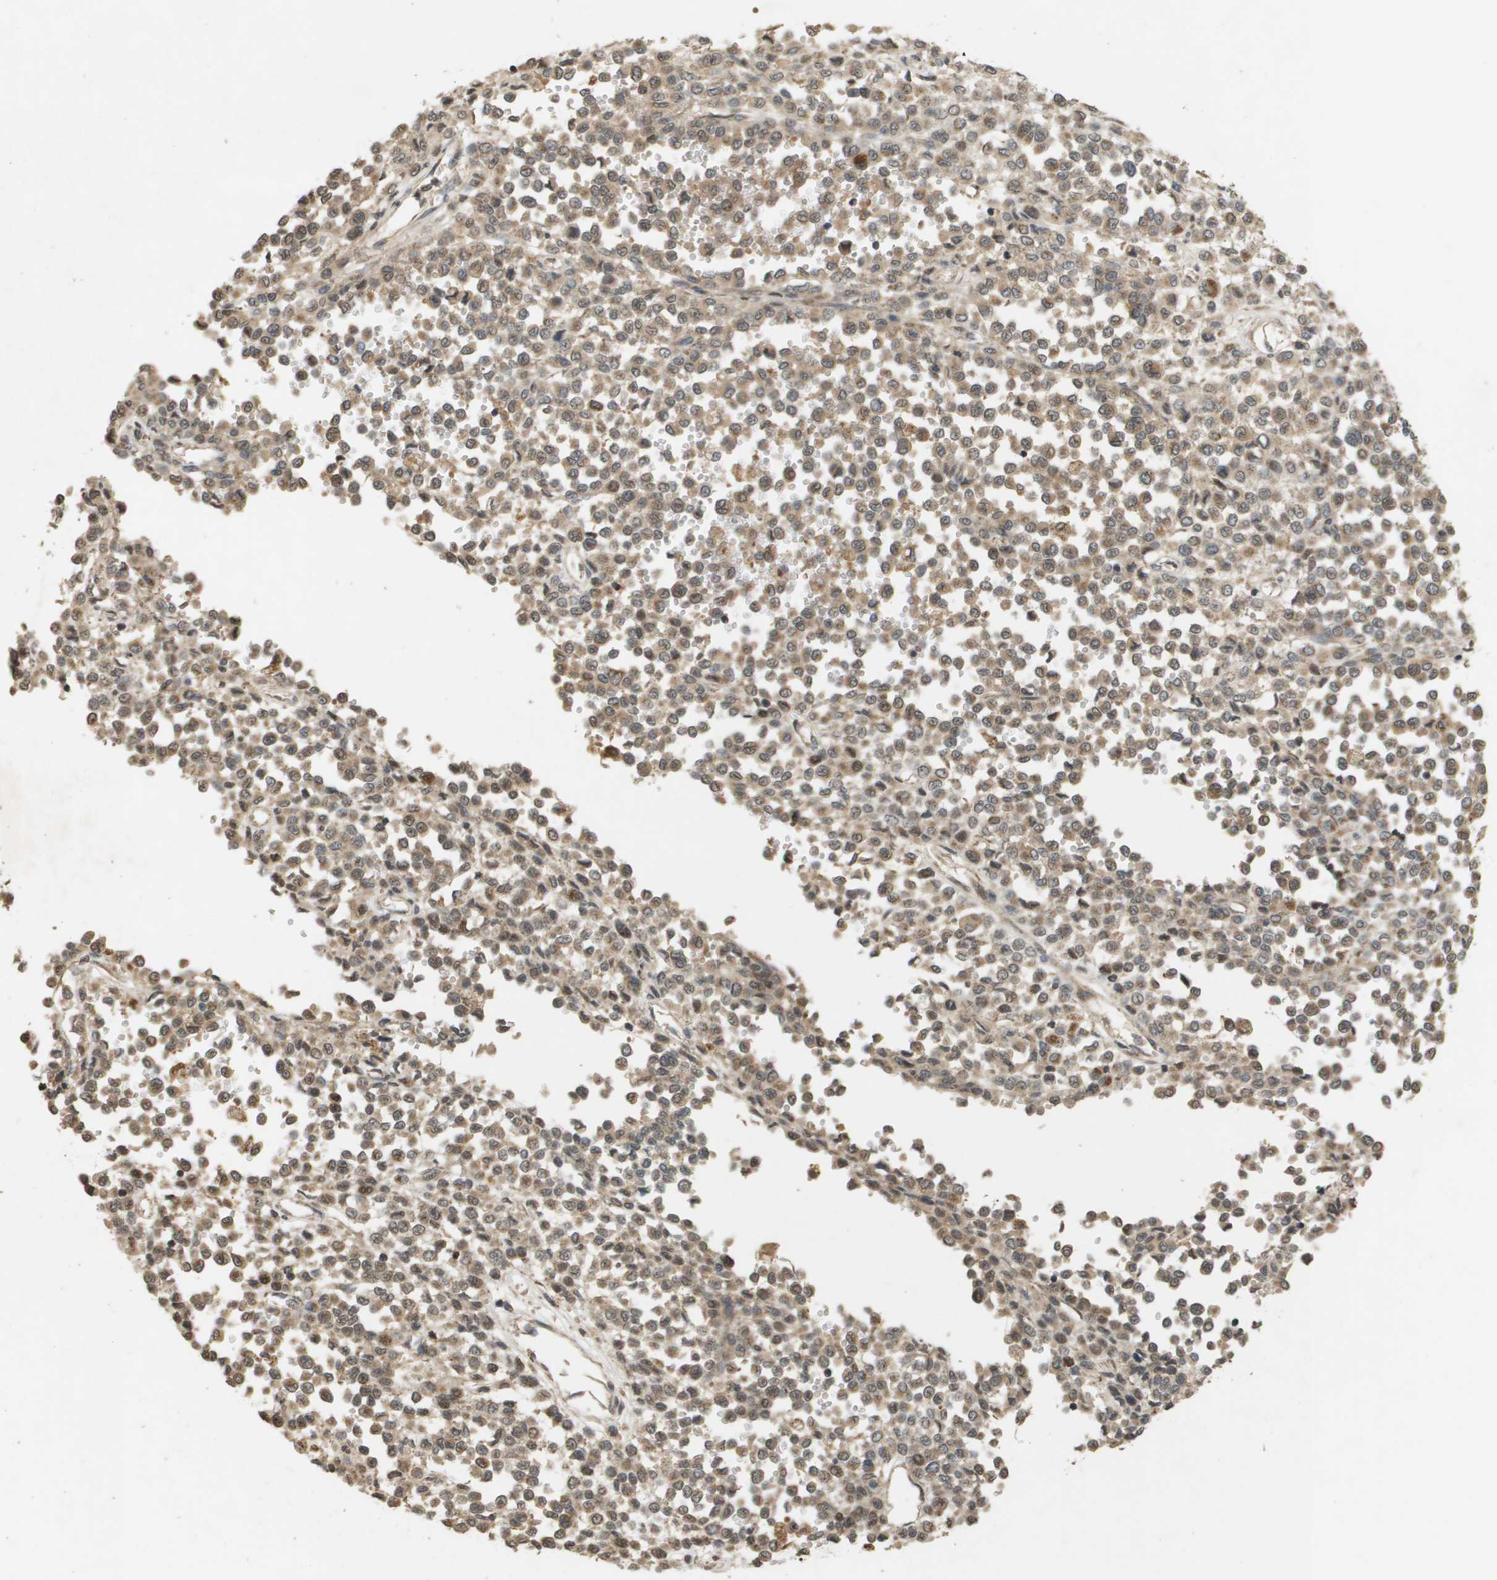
{"staining": {"intensity": "moderate", "quantity": ">75%", "location": "cytoplasmic/membranous"}, "tissue": "melanoma", "cell_type": "Tumor cells", "image_type": "cancer", "snomed": [{"axis": "morphology", "description": "Malignant melanoma, Metastatic site"}, {"axis": "topography", "description": "Pancreas"}], "caption": "Immunohistochemistry (IHC) micrograph of human malignant melanoma (metastatic site) stained for a protein (brown), which exhibits medium levels of moderate cytoplasmic/membranous positivity in about >75% of tumor cells.", "gene": "RAB21", "patient": {"sex": "female", "age": 30}}